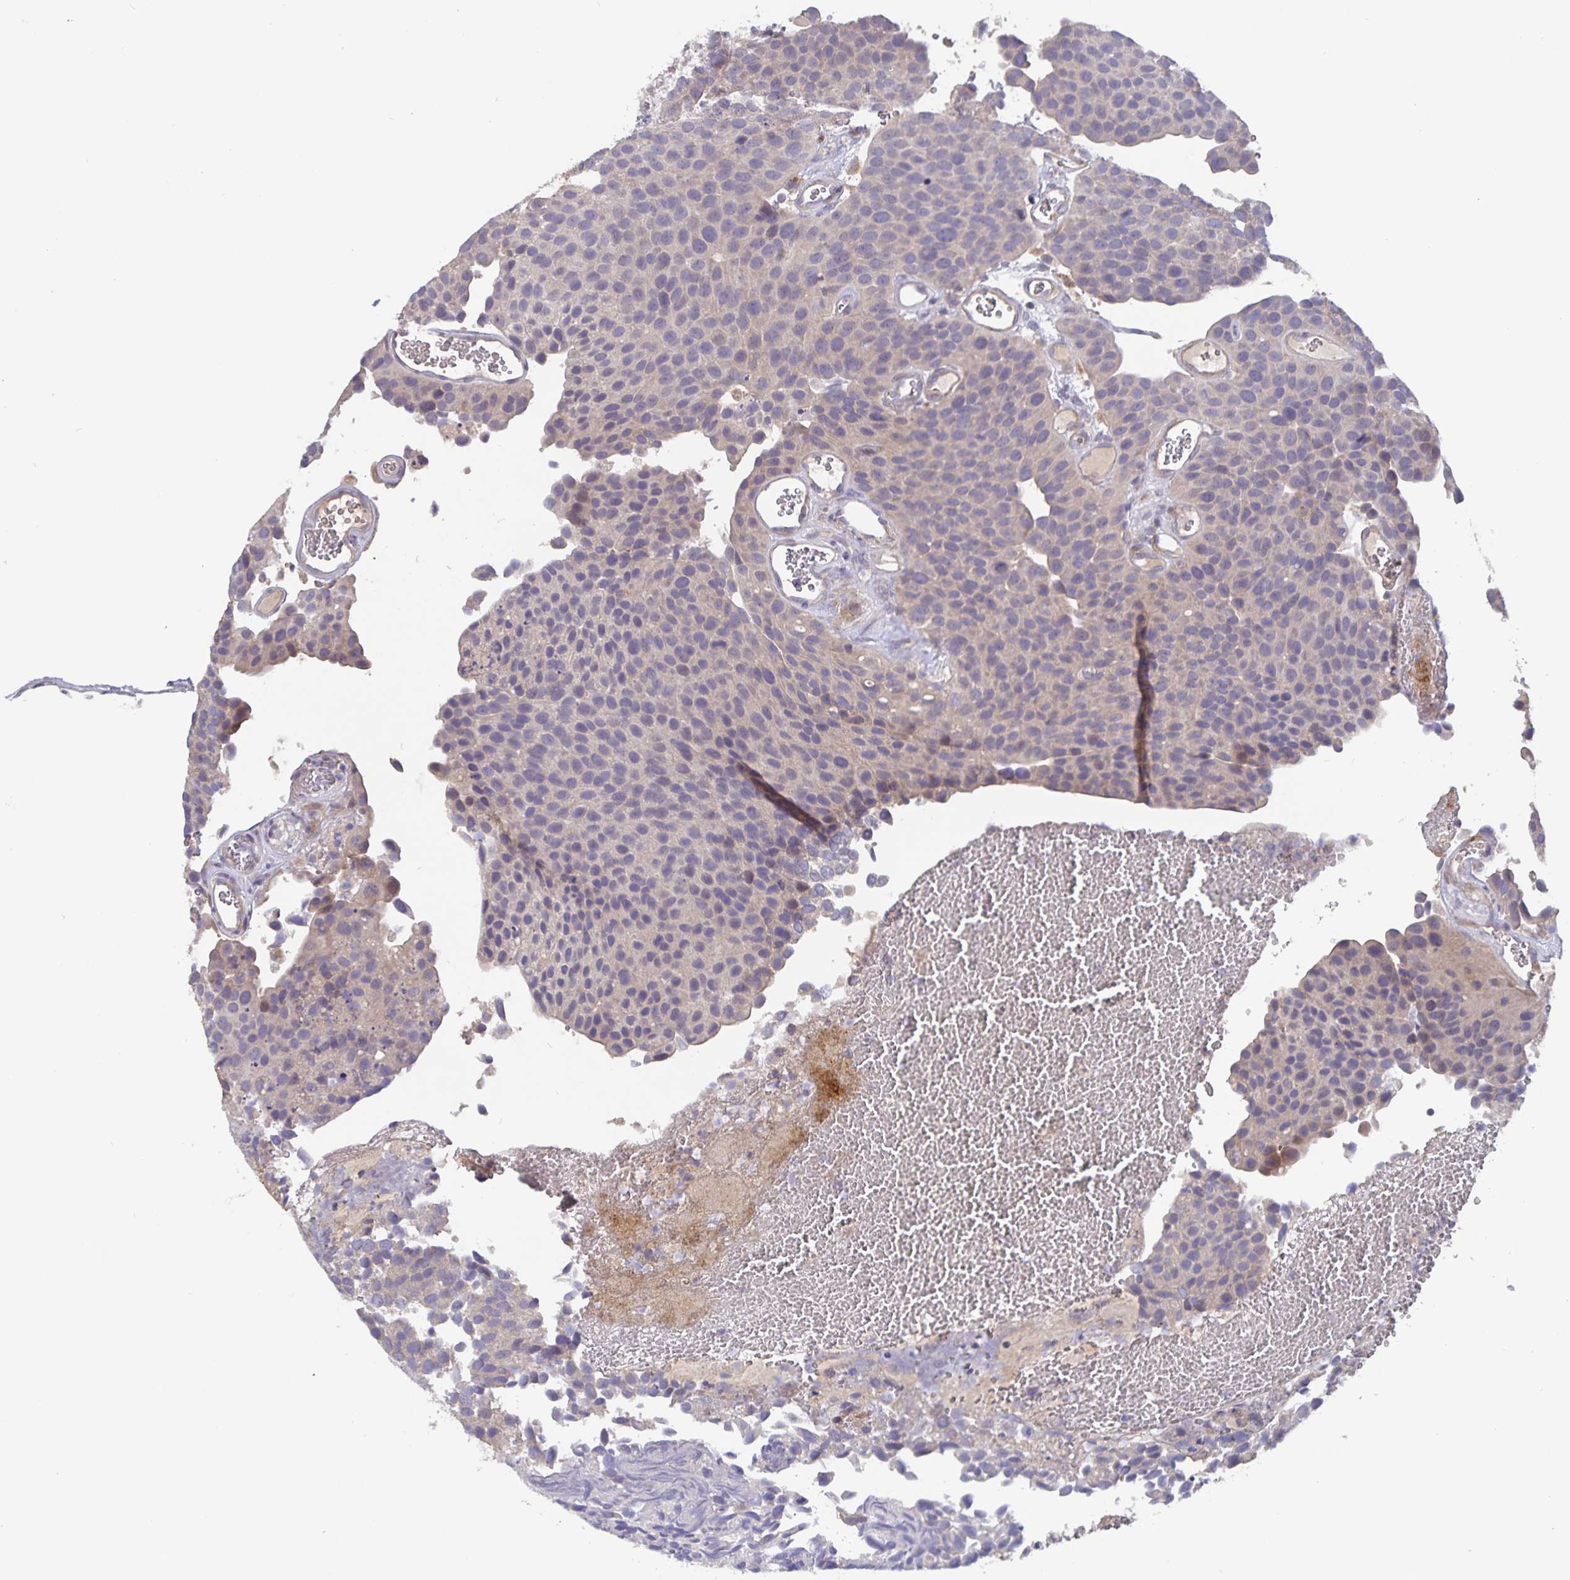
{"staining": {"intensity": "negative", "quantity": "none", "location": "none"}, "tissue": "urothelial cancer", "cell_type": "Tumor cells", "image_type": "cancer", "snomed": [{"axis": "morphology", "description": "Urothelial carcinoma, Low grade"}, {"axis": "topography", "description": "Urinary bladder"}], "caption": "Tumor cells are negative for protein expression in human urothelial carcinoma (low-grade).", "gene": "FBXL16", "patient": {"sex": "female", "age": 69}}